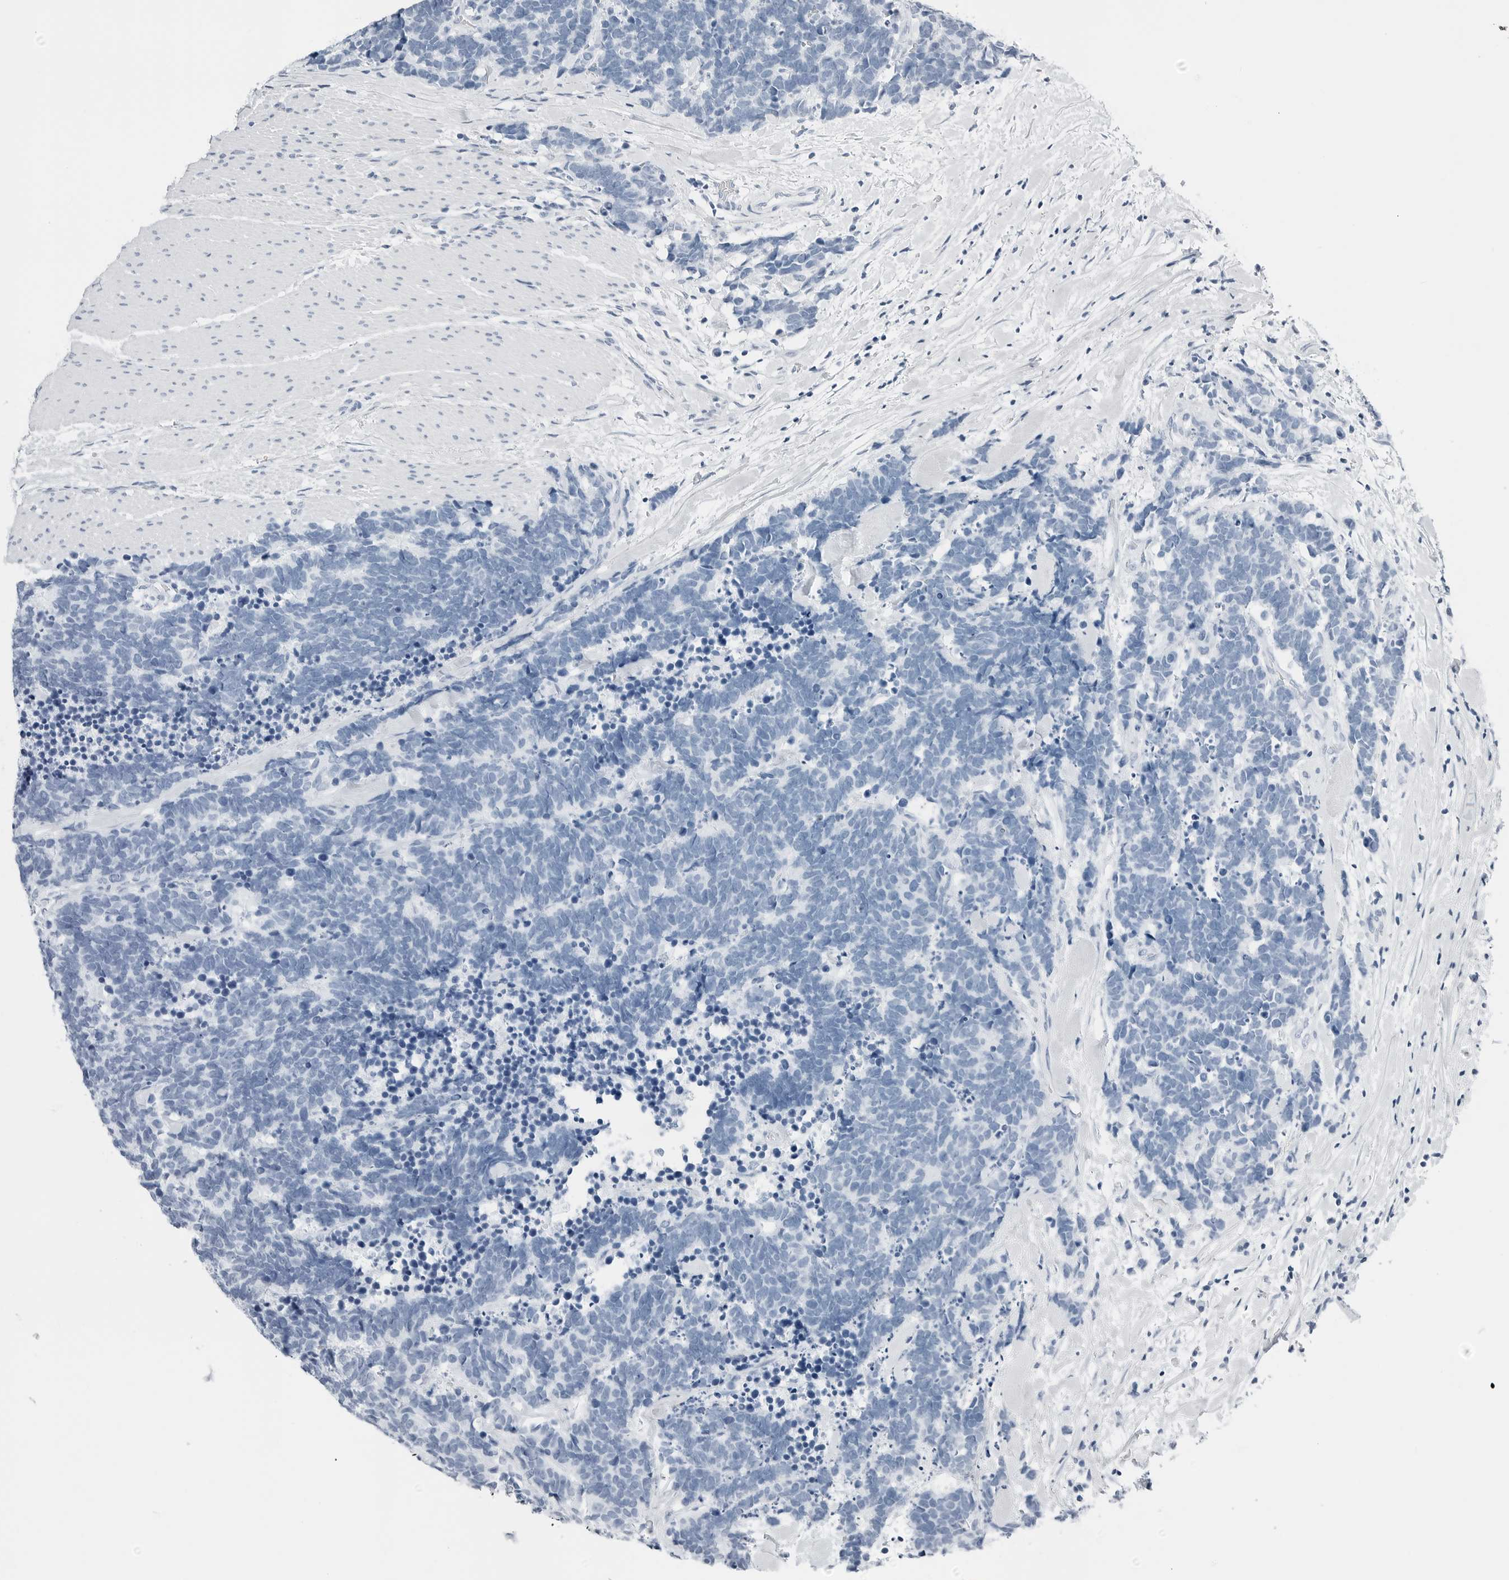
{"staining": {"intensity": "negative", "quantity": "none", "location": "none"}, "tissue": "carcinoid", "cell_type": "Tumor cells", "image_type": "cancer", "snomed": [{"axis": "morphology", "description": "Carcinoma, NOS"}, {"axis": "morphology", "description": "Carcinoid, malignant, NOS"}, {"axis": "topography", "description": "Urinary bladder"}], "caption": "Tumor cells show no significant staining in carcinoid.", "gene": "SLPI", "patient": {"sex": "male", "age": 57}}